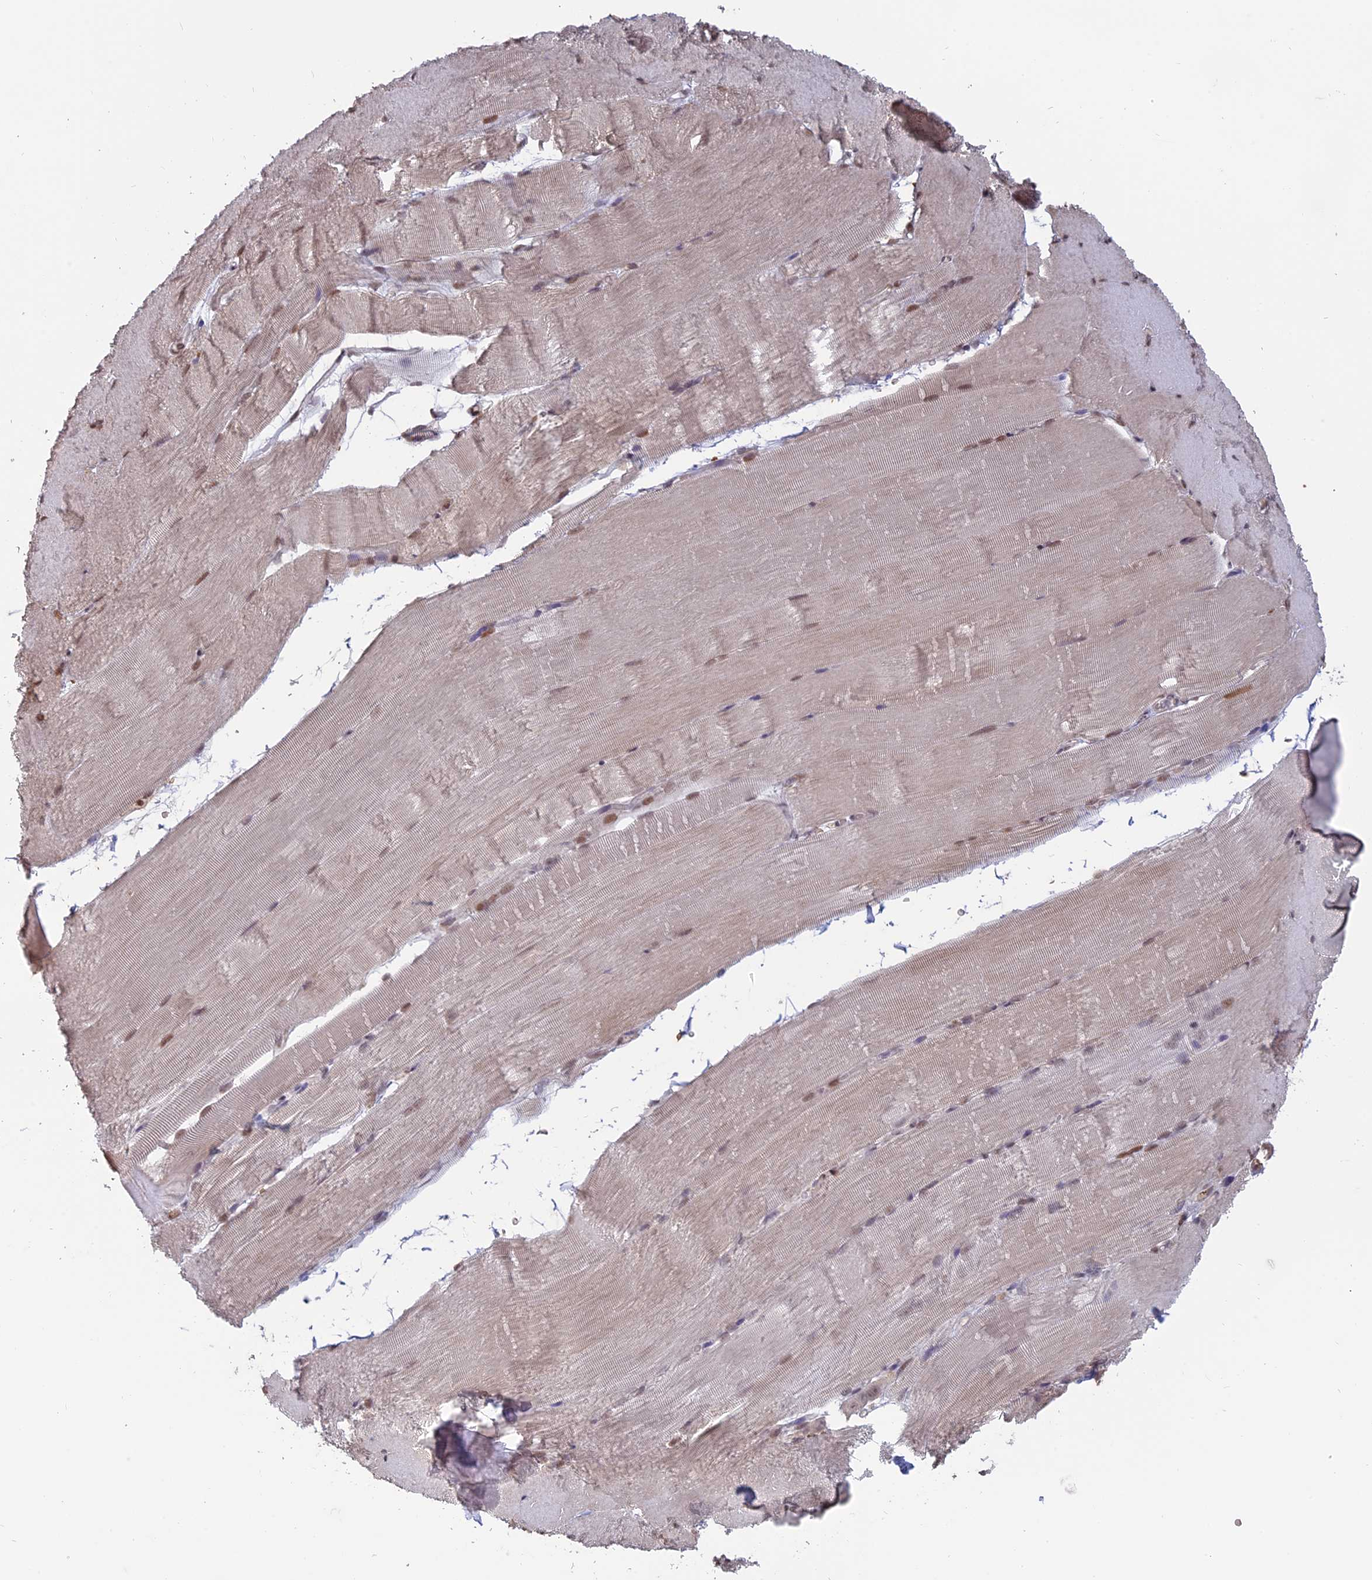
{"staining": {"intensity": "weak", "quantity": ">75%", "location": "cytoplasmic/membranous,nuclear"}, "tissue": "skeletal muscle", "cell_type": "Myocytes", "image_type": "normal", "snomed": [{"axis": "morphology", "description": "Normal tissue, NOS"}, {"axis": "topography", "description": "Skeletal muscle"}, {"axis": "topography", "description": "Parathyroid gland"}], "caption": "Human skeletal muscle stained for a protein (brown) shows weak cytoplasmic/membranous,nuclear positive expression in about >75% of myocytes.", "gene": "MFAP1", "patient": {"sex": "female", "age": 37}}